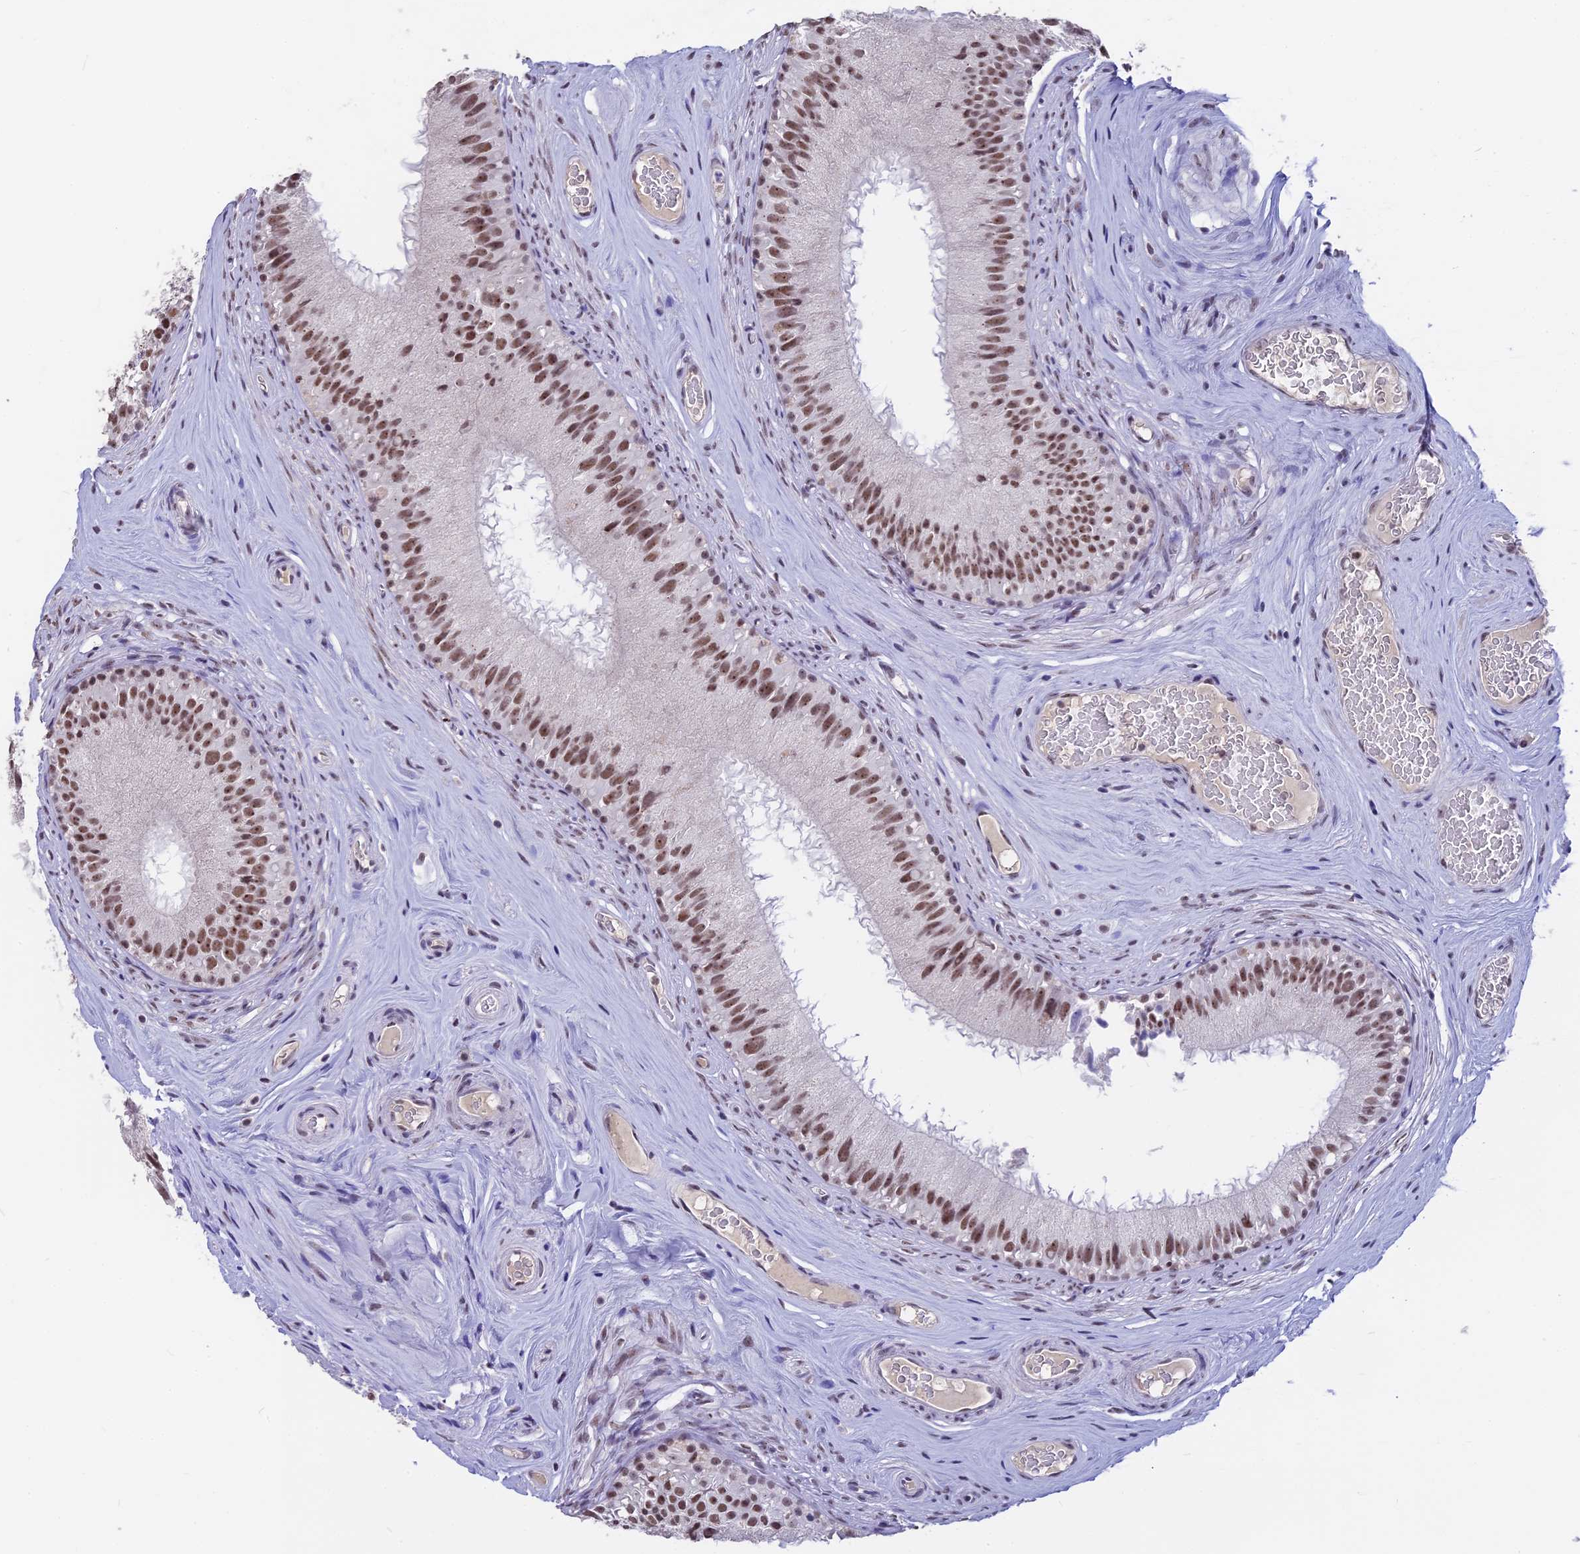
{"staining": {"intensity": "moderate", "quantity": ">75%", "location": "nuclear"}, "tissue": "epididymis", "cell_type": "Glandular cells", "image_type": "normal", "snomed": [{"axis": "morphology", "description": "Normal tissue, NOS"}, {"axis": "topography", "description": "Epididymis"}], "caption": "A histopathology image showing moderate nuclear staining in approximately >75% of glandular cells in benign epididymis, as visualized by brown immunohistochemical staining.", "gene": "SETD2", "patient": {"sex": "male", "age": 45}}